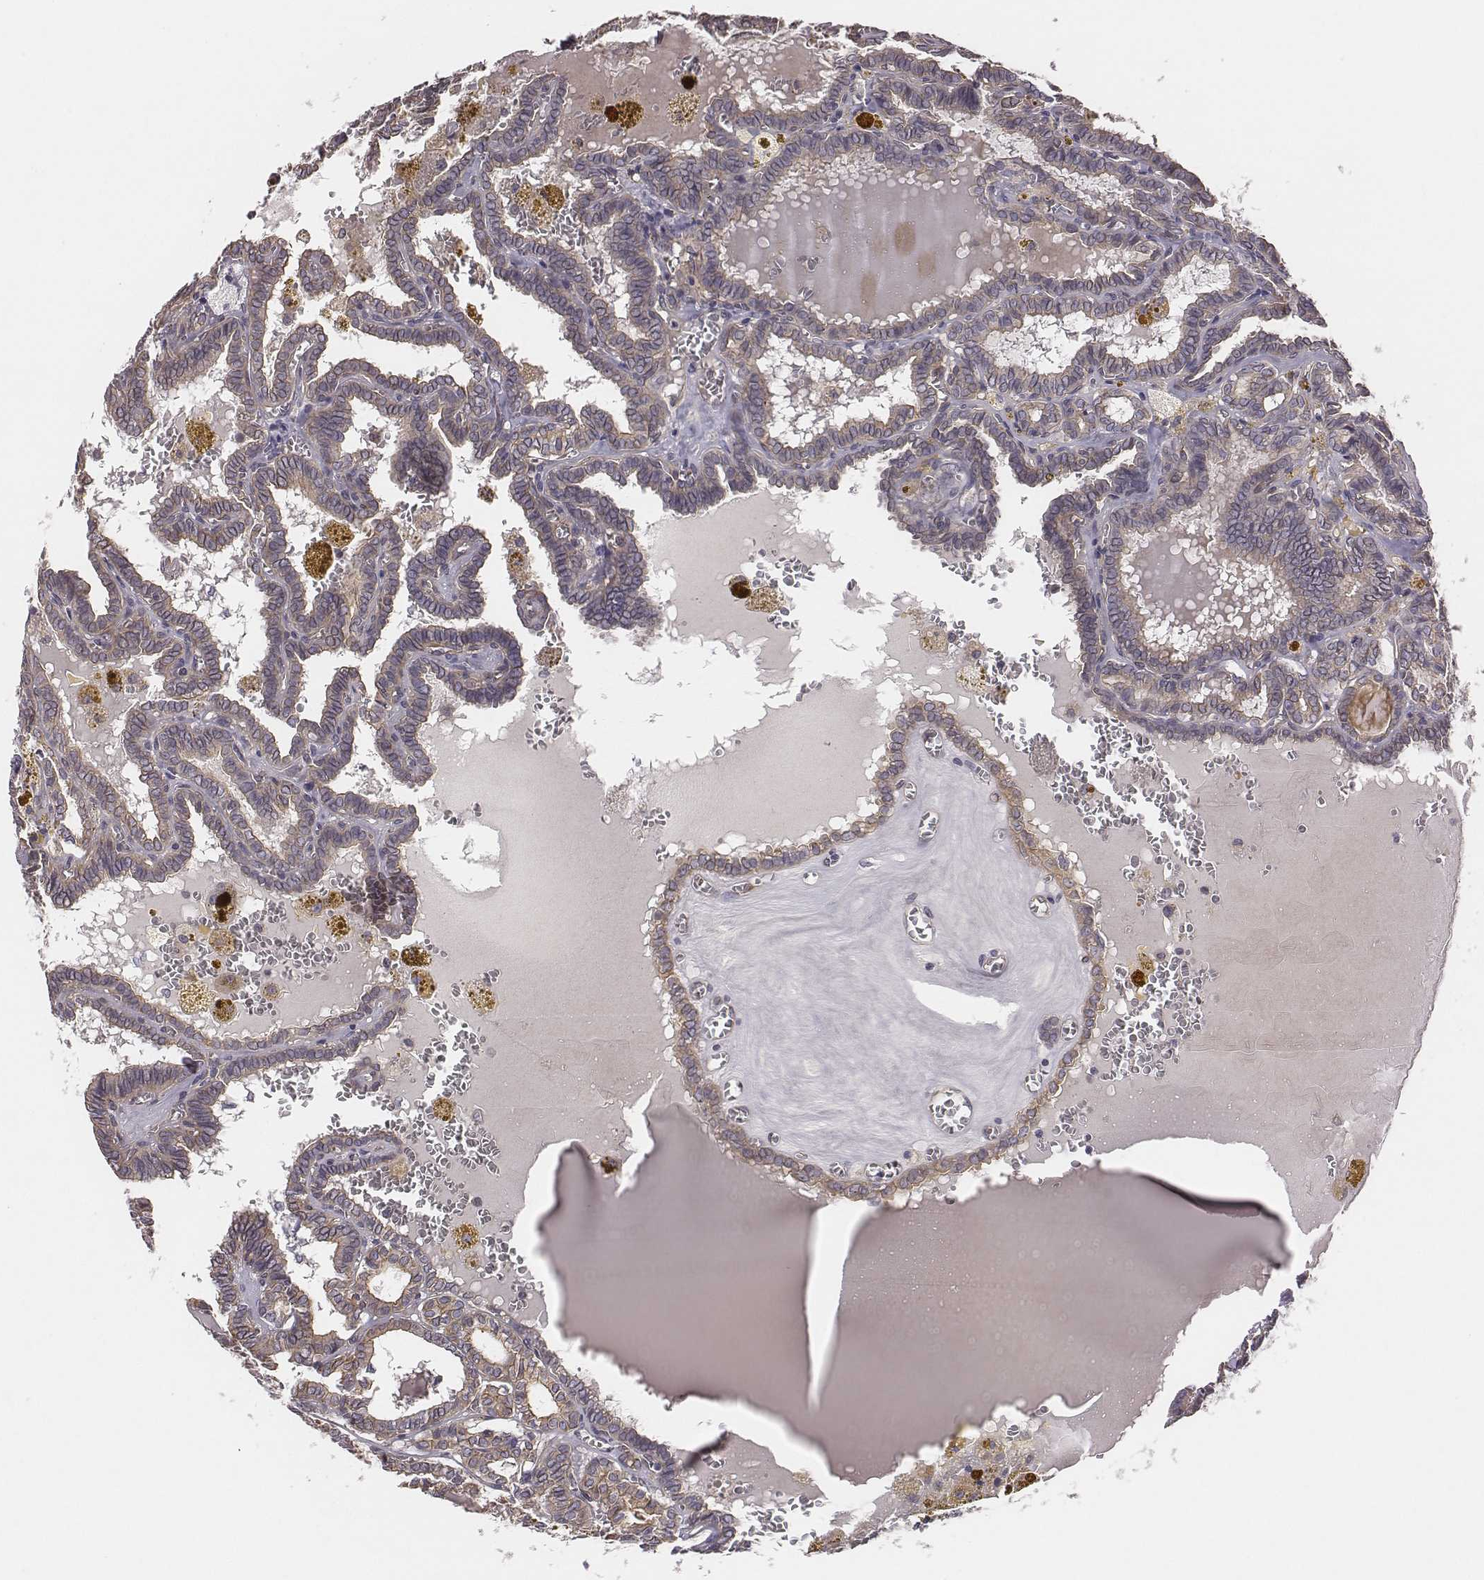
{"staining": {"intensity": "weak", "quantity": "25%-75%", "location": "cytoplasmic/membranous"}, "tissue": "thyroid cancer", "cell_type": "Tumor cells", "image_type": "cancer", "snomed": [{"axis": "morphology", "description": "Papillary adenocarcinoma, NOS"}, {"axis": "topography", "description": "Thyroid gland"}], "caption": "IHC of thyroid cancer demonstrates low levels of weak cytoplasmic/membranous positivity in about 25%-75% of tumor cells.", "gene": "SCARF1", "patient": {"sex": "female", "age": 39}}